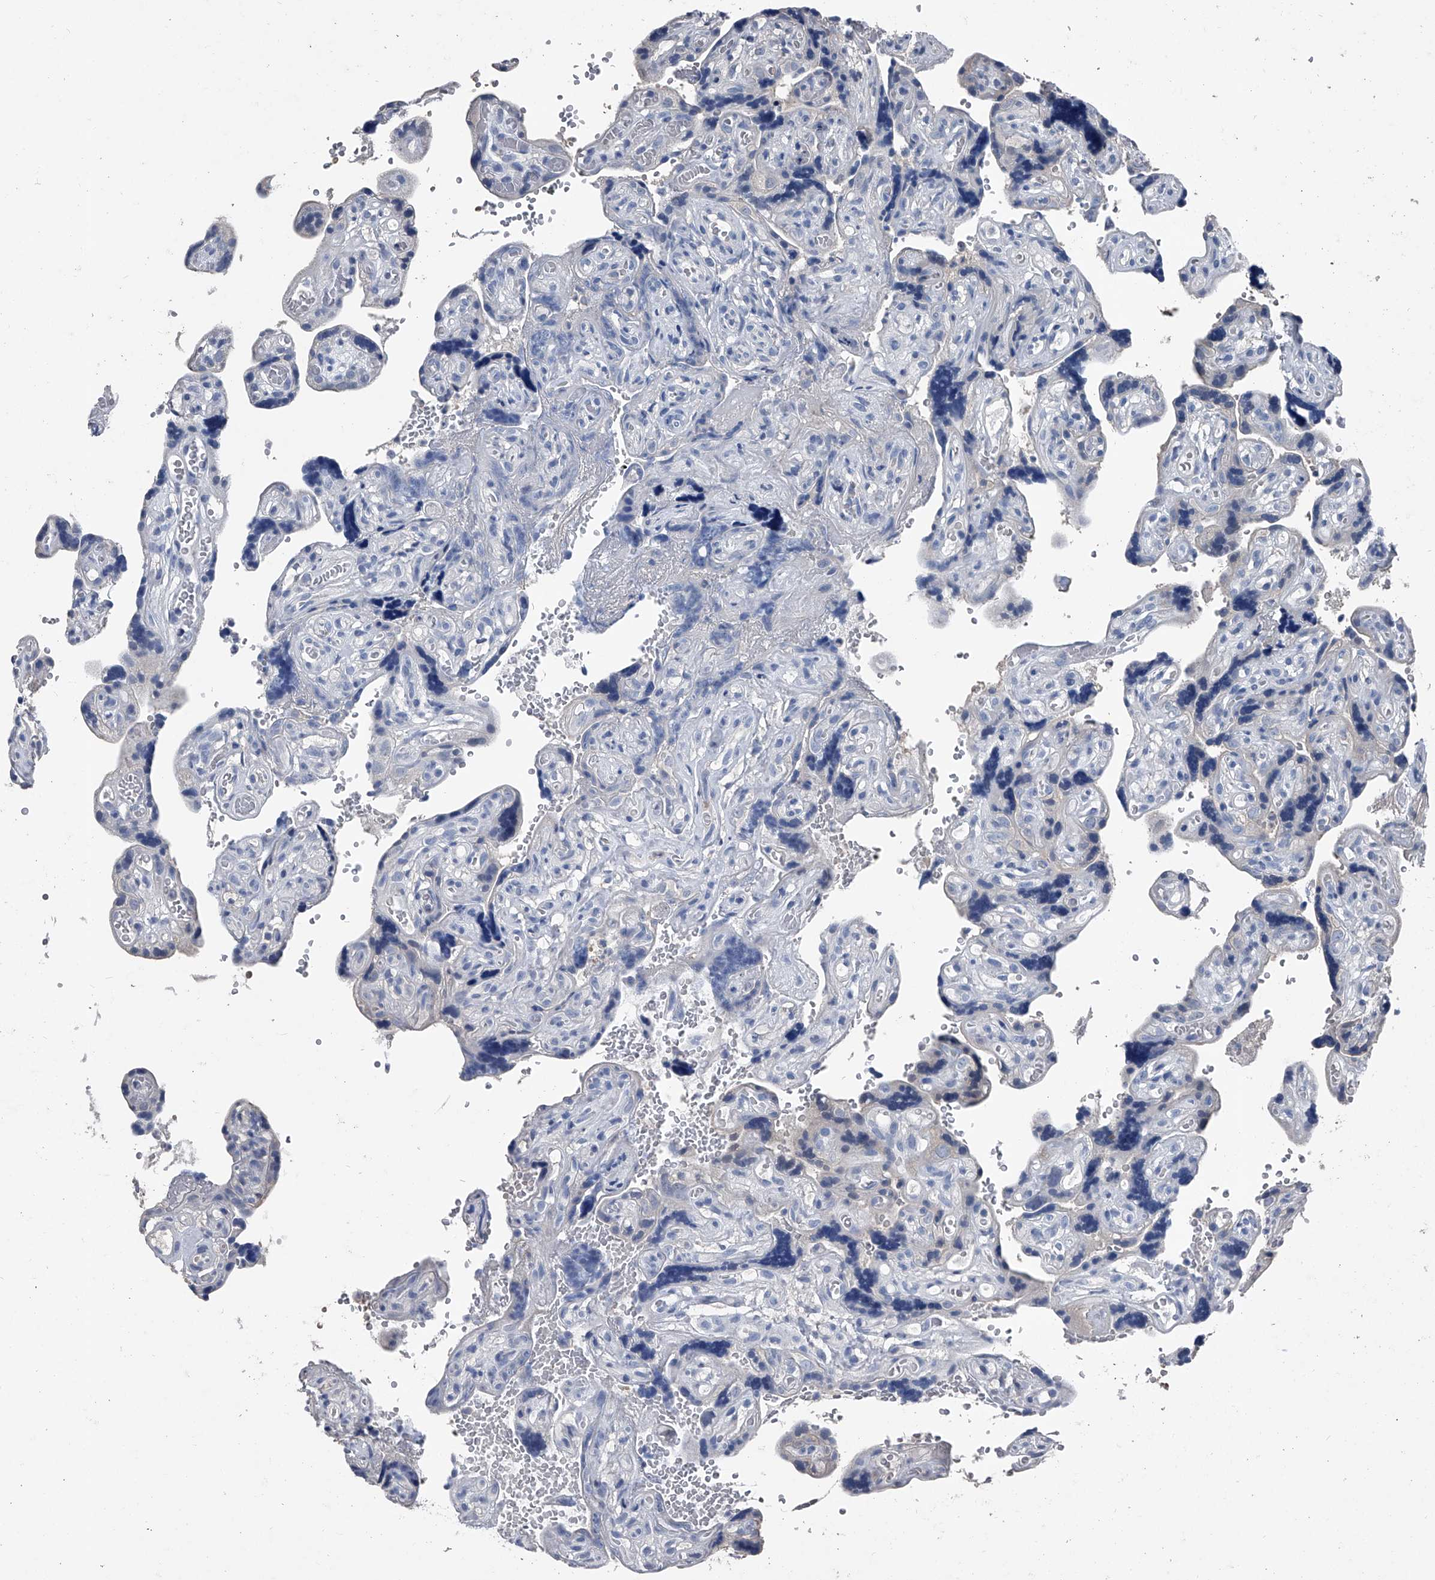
{"staining": {"intensity": "negative", "quantity": "none", "location": "none"}, "tissue": "placenta", "cell_type": "Decidual cells", "image_type": "normal", "snomed": [{"axis": "morphology", "description": "Normal tissue, NOS"}, {"axis": "topography", "description": "Placenta"}], "caption": "Image shows no protein expression in decidual cells of normal placenta. The staining is performed using DAB (3,3'-diaminobenzidine) brown chromogen with nuclei counter-stained in using hematoxylin.", "gene": "KIF13A", "patient": {"sex": "female", "age": 30}}